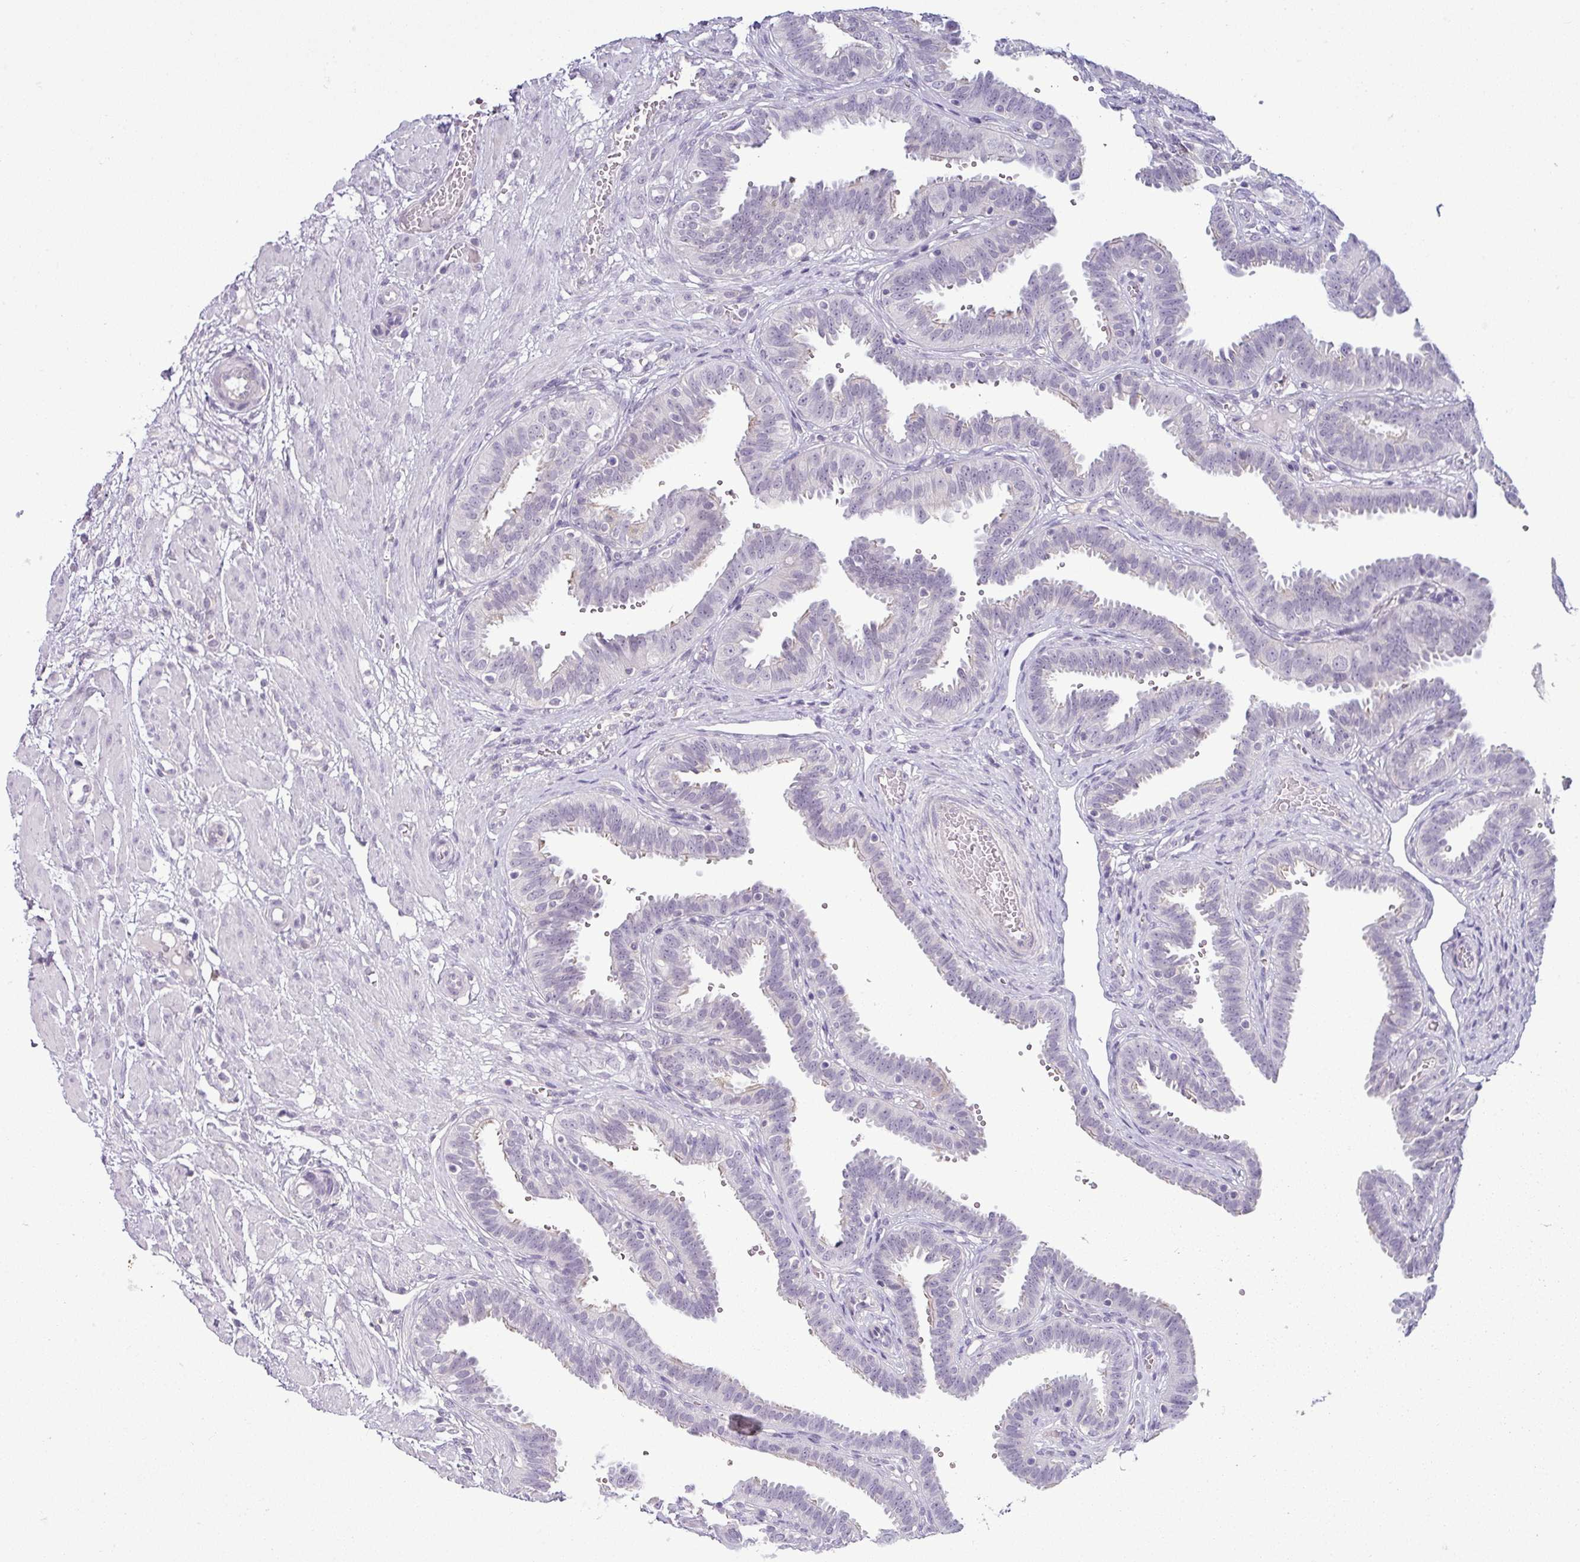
{"staining": {"intensity": "negative", "quantity": "none", "location": "none"}, "tissue": "fallopian tube", "cell_type": "Glandular cells", "image_type": "normal", "snomed": [{"axis": "morphology", "description": "Normal tissue, NOS"}, {"axis": "topography", "description": "Fallopian tube"}], "caption": "High magnification brightfield microscopy of benign fallopian tube stained with DAB (brown) and counterstained with hematoxylin (blue): glandular cells show no significant positivity.", "gene": "HBEGF", "patient": {"sex": "female", "age": 37}}